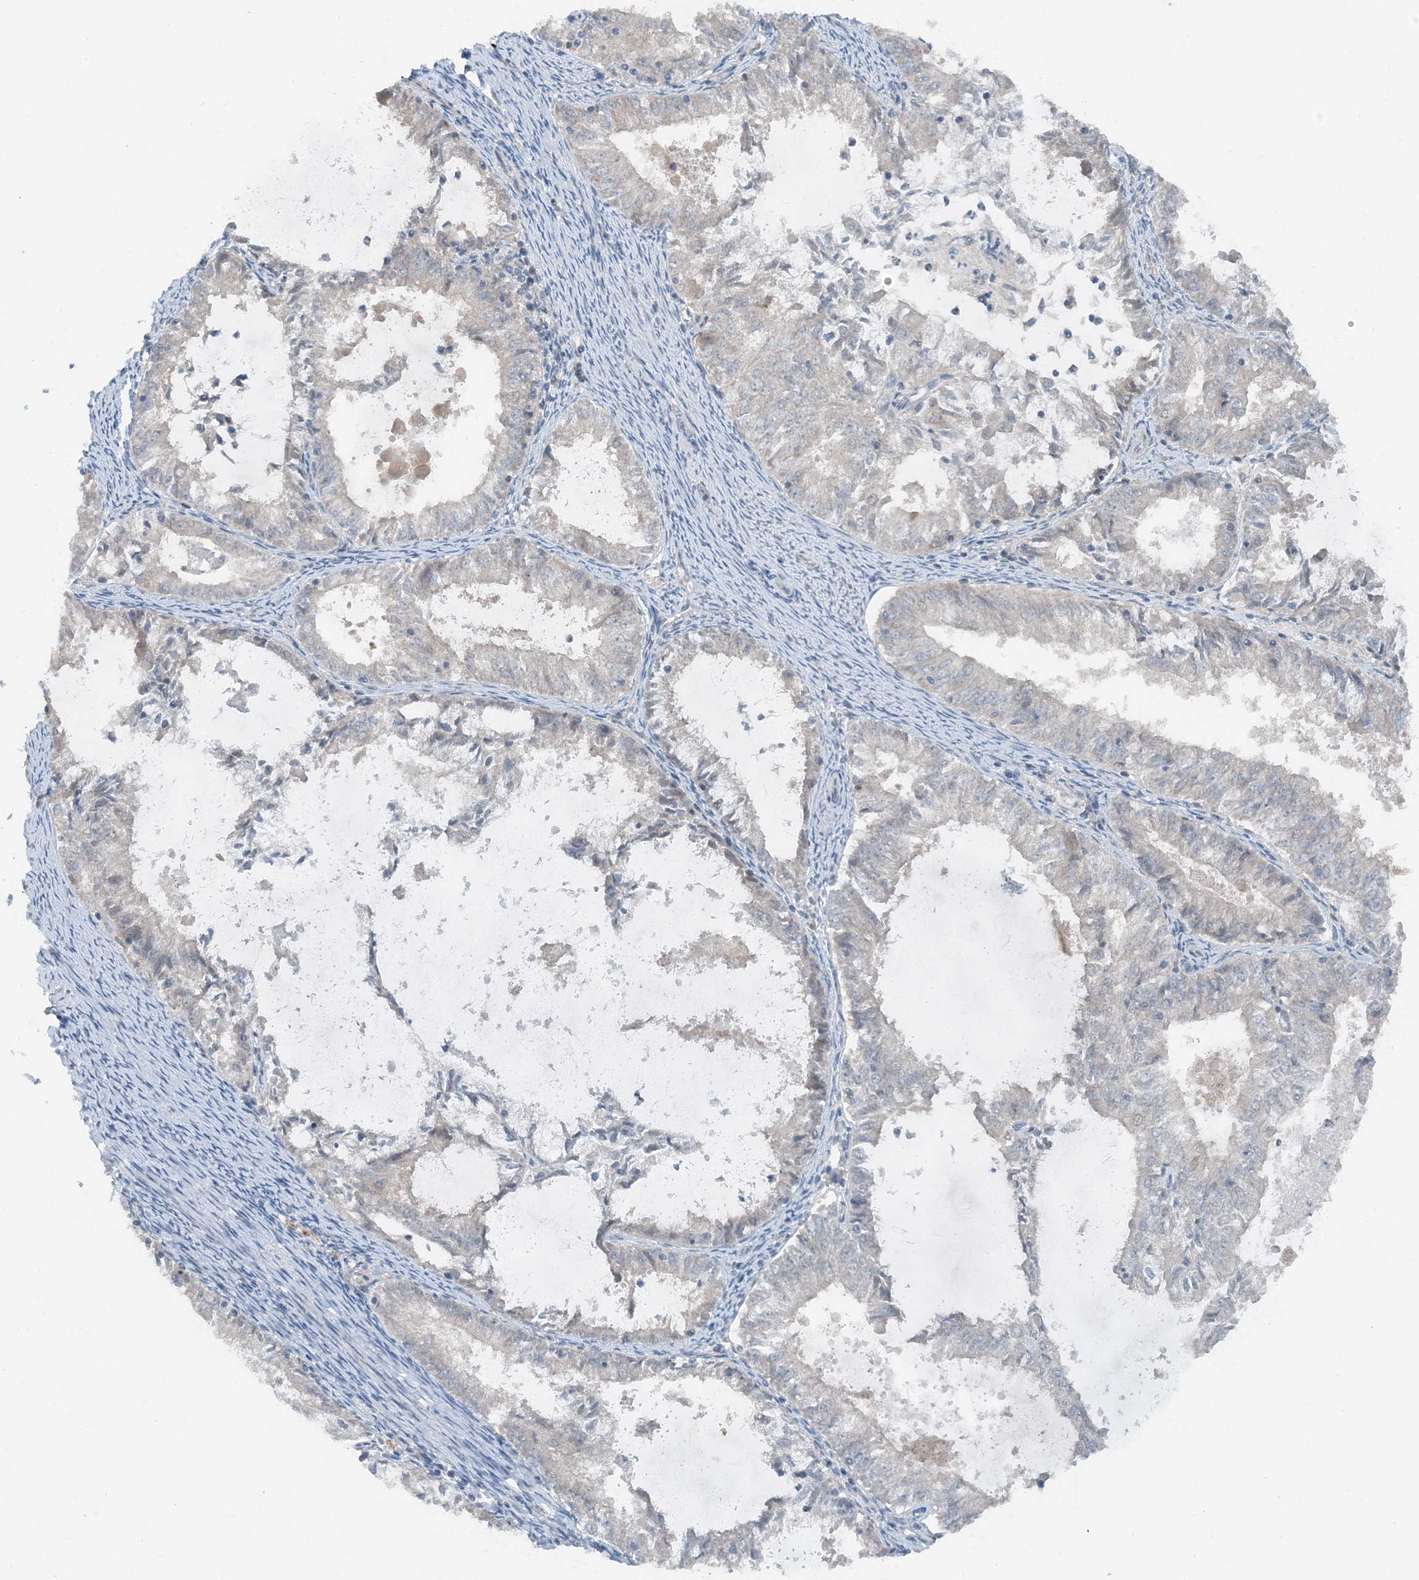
{"staining": {"intensity": "negative", "quantity": "none", "location": "none"}, "tissue": "endometrial cancer", "cell_type": "Tumor cells", "image_type": "cancer", "snomed": [{"axis": "morphology", "description": "Adenocarcinoma, NOS"}, {"axis": "topography", "description": "Endometrium"}], "caption": "DAB immunohistochemical staining of human endometrial adenocarcinoma exhibits no significant positivity in tumor cells.", "gene": "MITD1", "patient": {"sex": "female", "age": 57}}